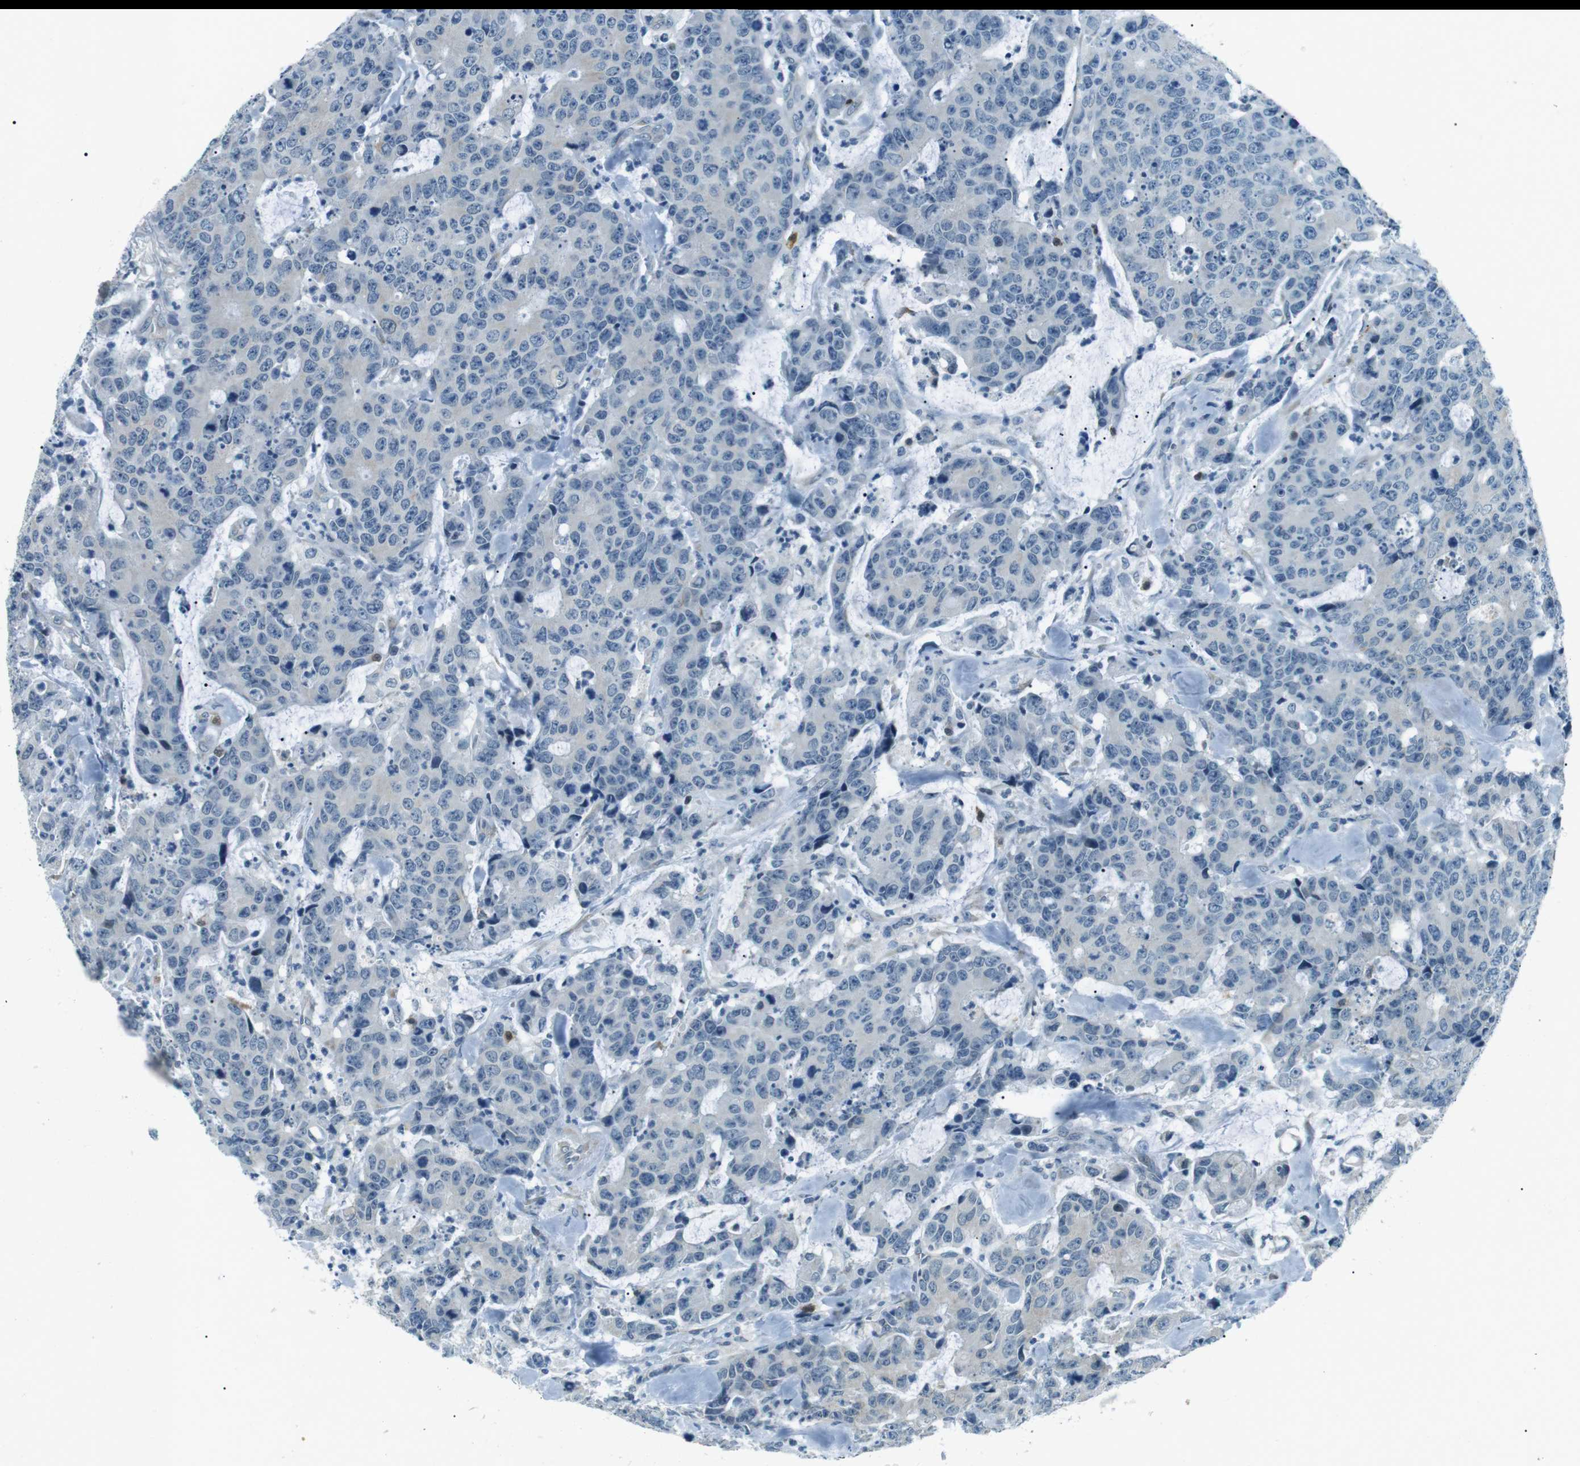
{"staining": {"intensity": "negative", "quantity": "none", "location": "none"}, "tissue": "colorectal cancer", "cell_type": "Tumor cells", "image_type": "cancer", "snomed": [{"axis": "morphology", "description": "Adenocarcinoma, NOS"}, {"axis": "topography", "description": "Colon"}], "caption": "Immunohistochemistry (IHC) image of colorectal cancer (adenocarcinoma) stained for a protein (brown), which reveals no staining in tumor cells.", "gene": "SERPINB2", "patient": {"sex": "female", "age": 86}}